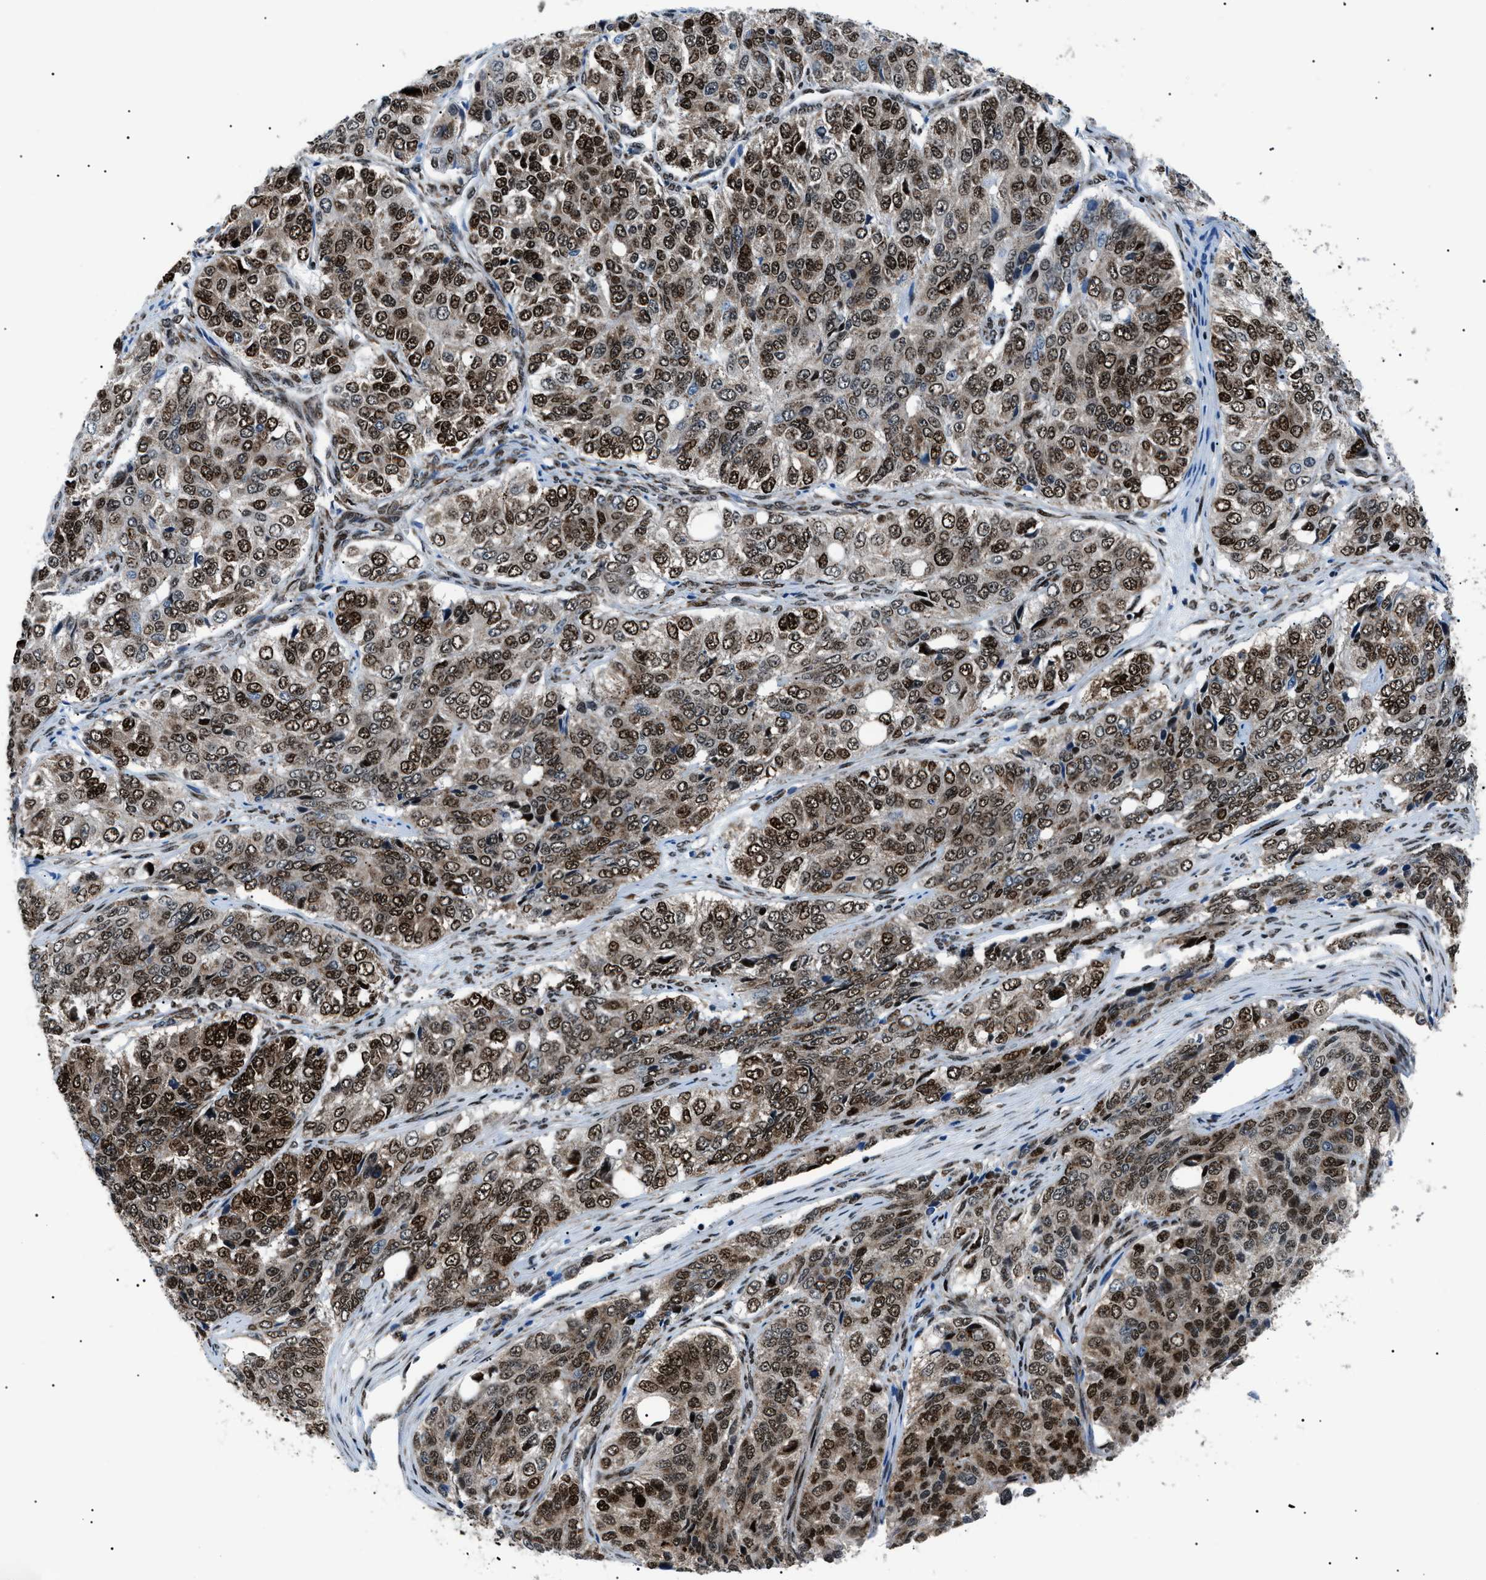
{"staining": {"intensity": "strong", "quantity": ">75%", "location": "nuclear"}, "tissue": "ovarian cancer", "cell_type": "Tumor cells", "image_type": "cancer", "snomed": [{"axis": "morphology", "description": "Carcinoma, endometroid"}, {"axis": "topography", "description": "Ovary"}], "caption": "The micrograph shows staining of ovarian cancer, revealing strong nuclear protein positivity (brown color) within tumor cells.", "gene": "HNRNPK", "patient": {"sex": "female", "age": 51}}